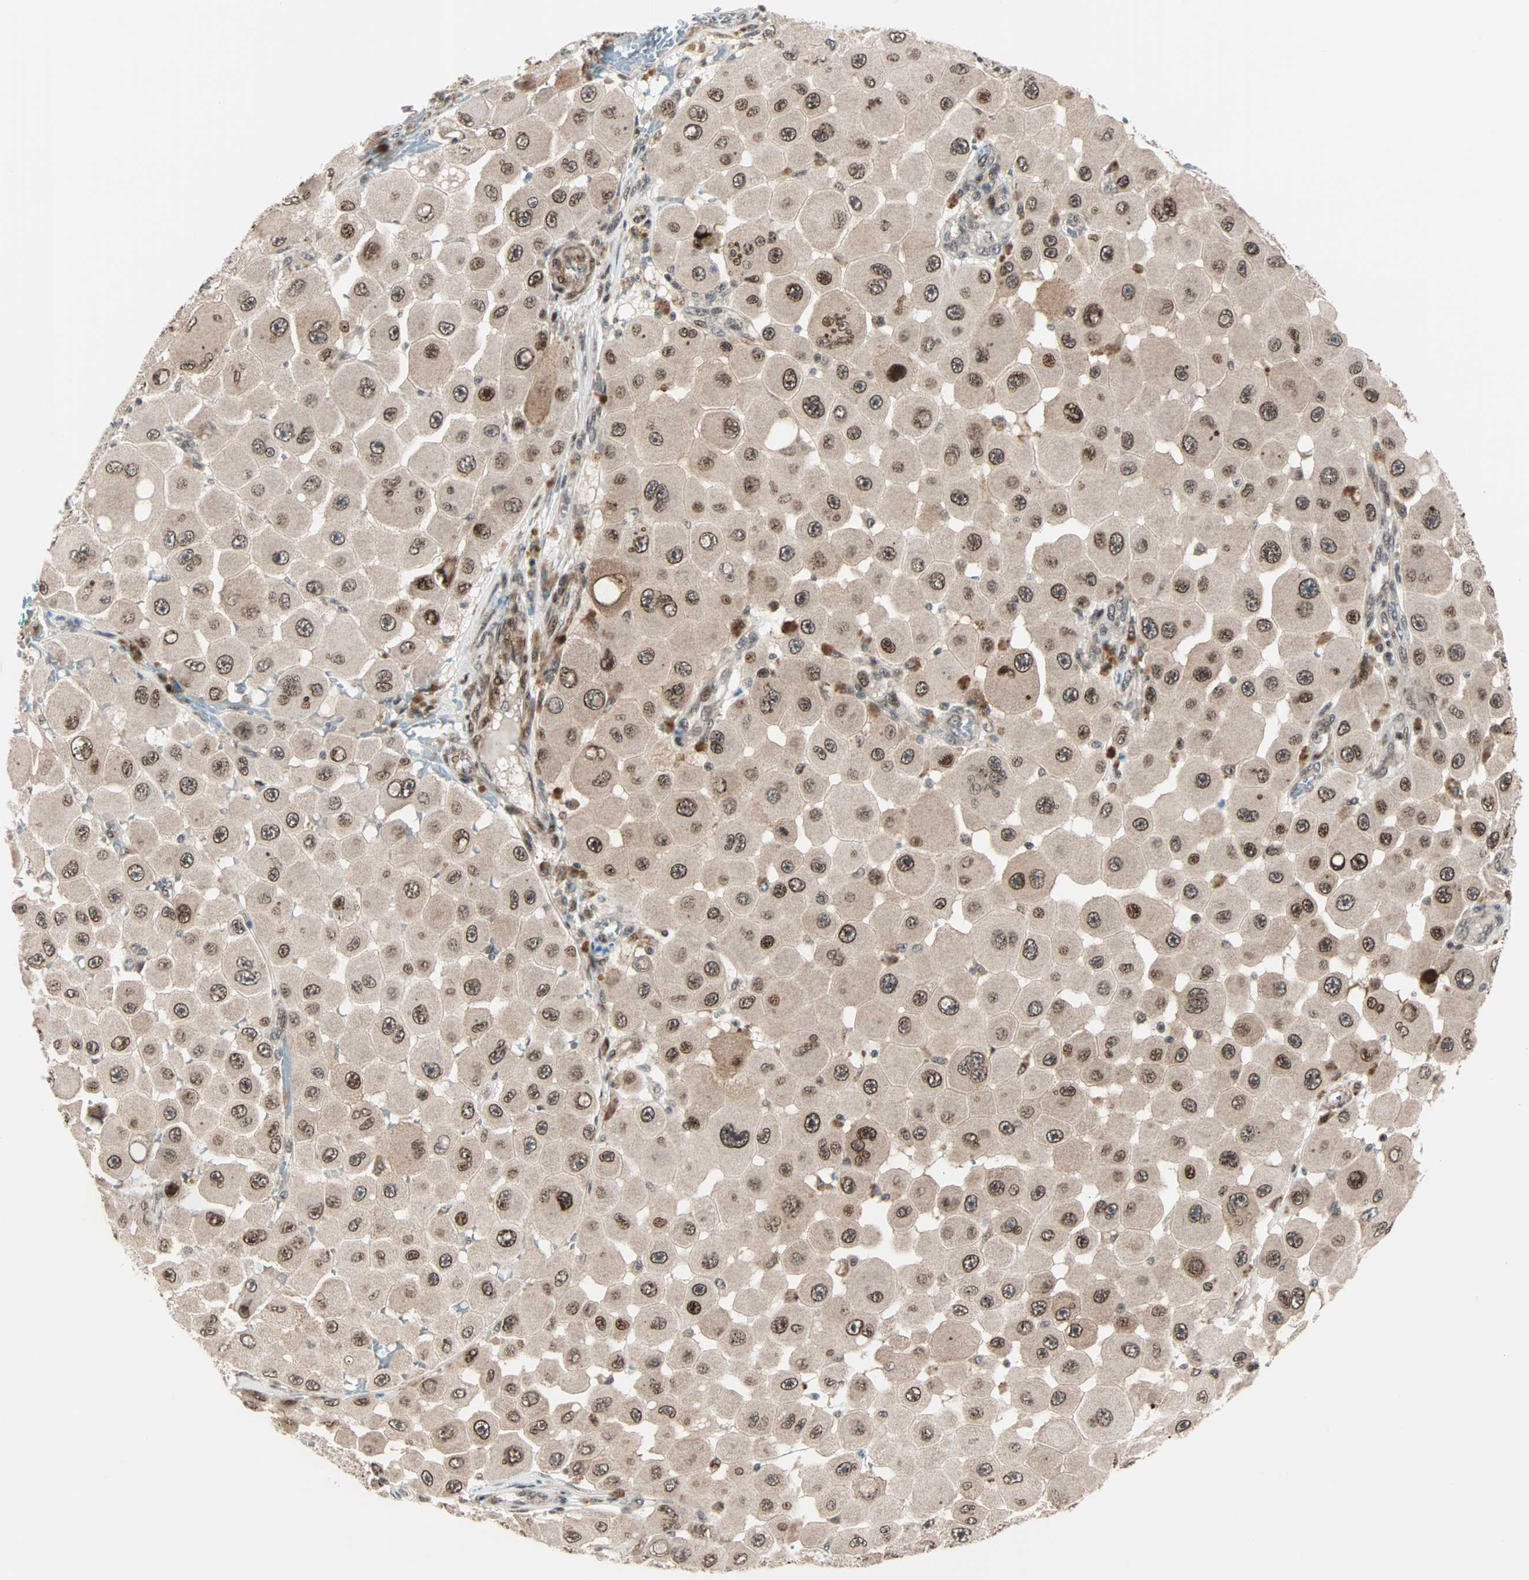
{"staining": {"intensity": "moderate", "quantity": ">75%", "location": "cytoplasmic/membranous,nuclear"}, "tissue": "melanoma", "cell_type": "Tumor cells", "image_type": "cancer", "snomed": [{"axis": "morphology", "description": "Malignant melanoma, NOS"}, {"axis": "topography", "description": "Skin"}], "caption": "Approximately >75% of tumor cells in human melanoma show moderate cytoplasmic/membranous and nuclear protein positivity as visualized by brown immunohistochemical staining.", "gene": "CBX4", "patient": {"sex": "female", "age": 81}}